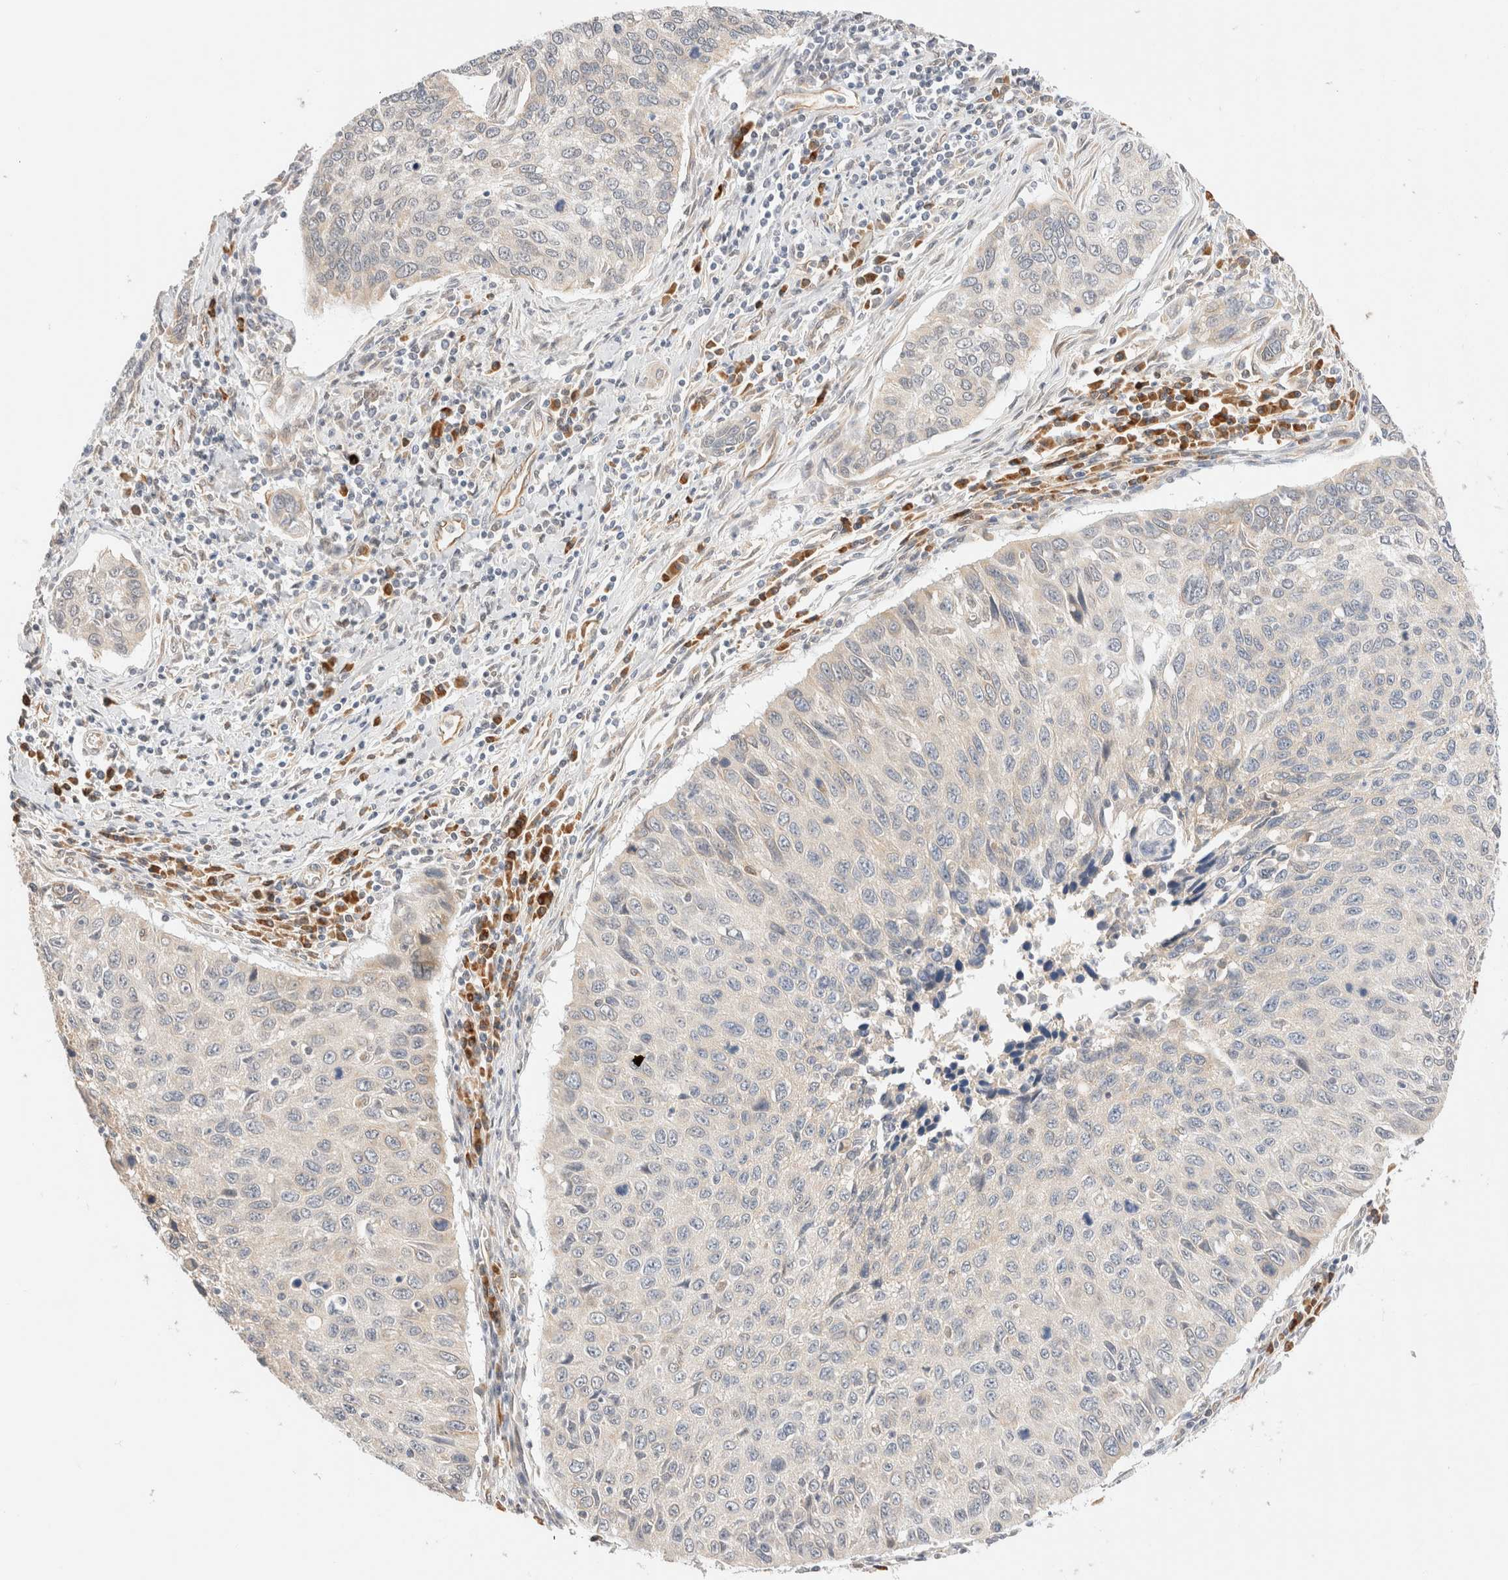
{"staining": {"intensity": "negative", "quantity": "none", "location": "none"}, "tissue": "cervical cancer", "cell_type": "Tumor cells", "image_type": "cancer", "snomed": [{"axis": "morphology", "description": "Squamous cell carcinoma, NOS"}, {"axis": "topography", "description": "Cervix"}], "caption": "High power microscopy photomicrograph of an immunohistochemistry (IHC) histopathology image of cervical cancer (squamous cell carcinoma), revealing no significant expression in tumor cells.", "gene": "SYVN1", "patient": {"sex": "female", "age": 53}}